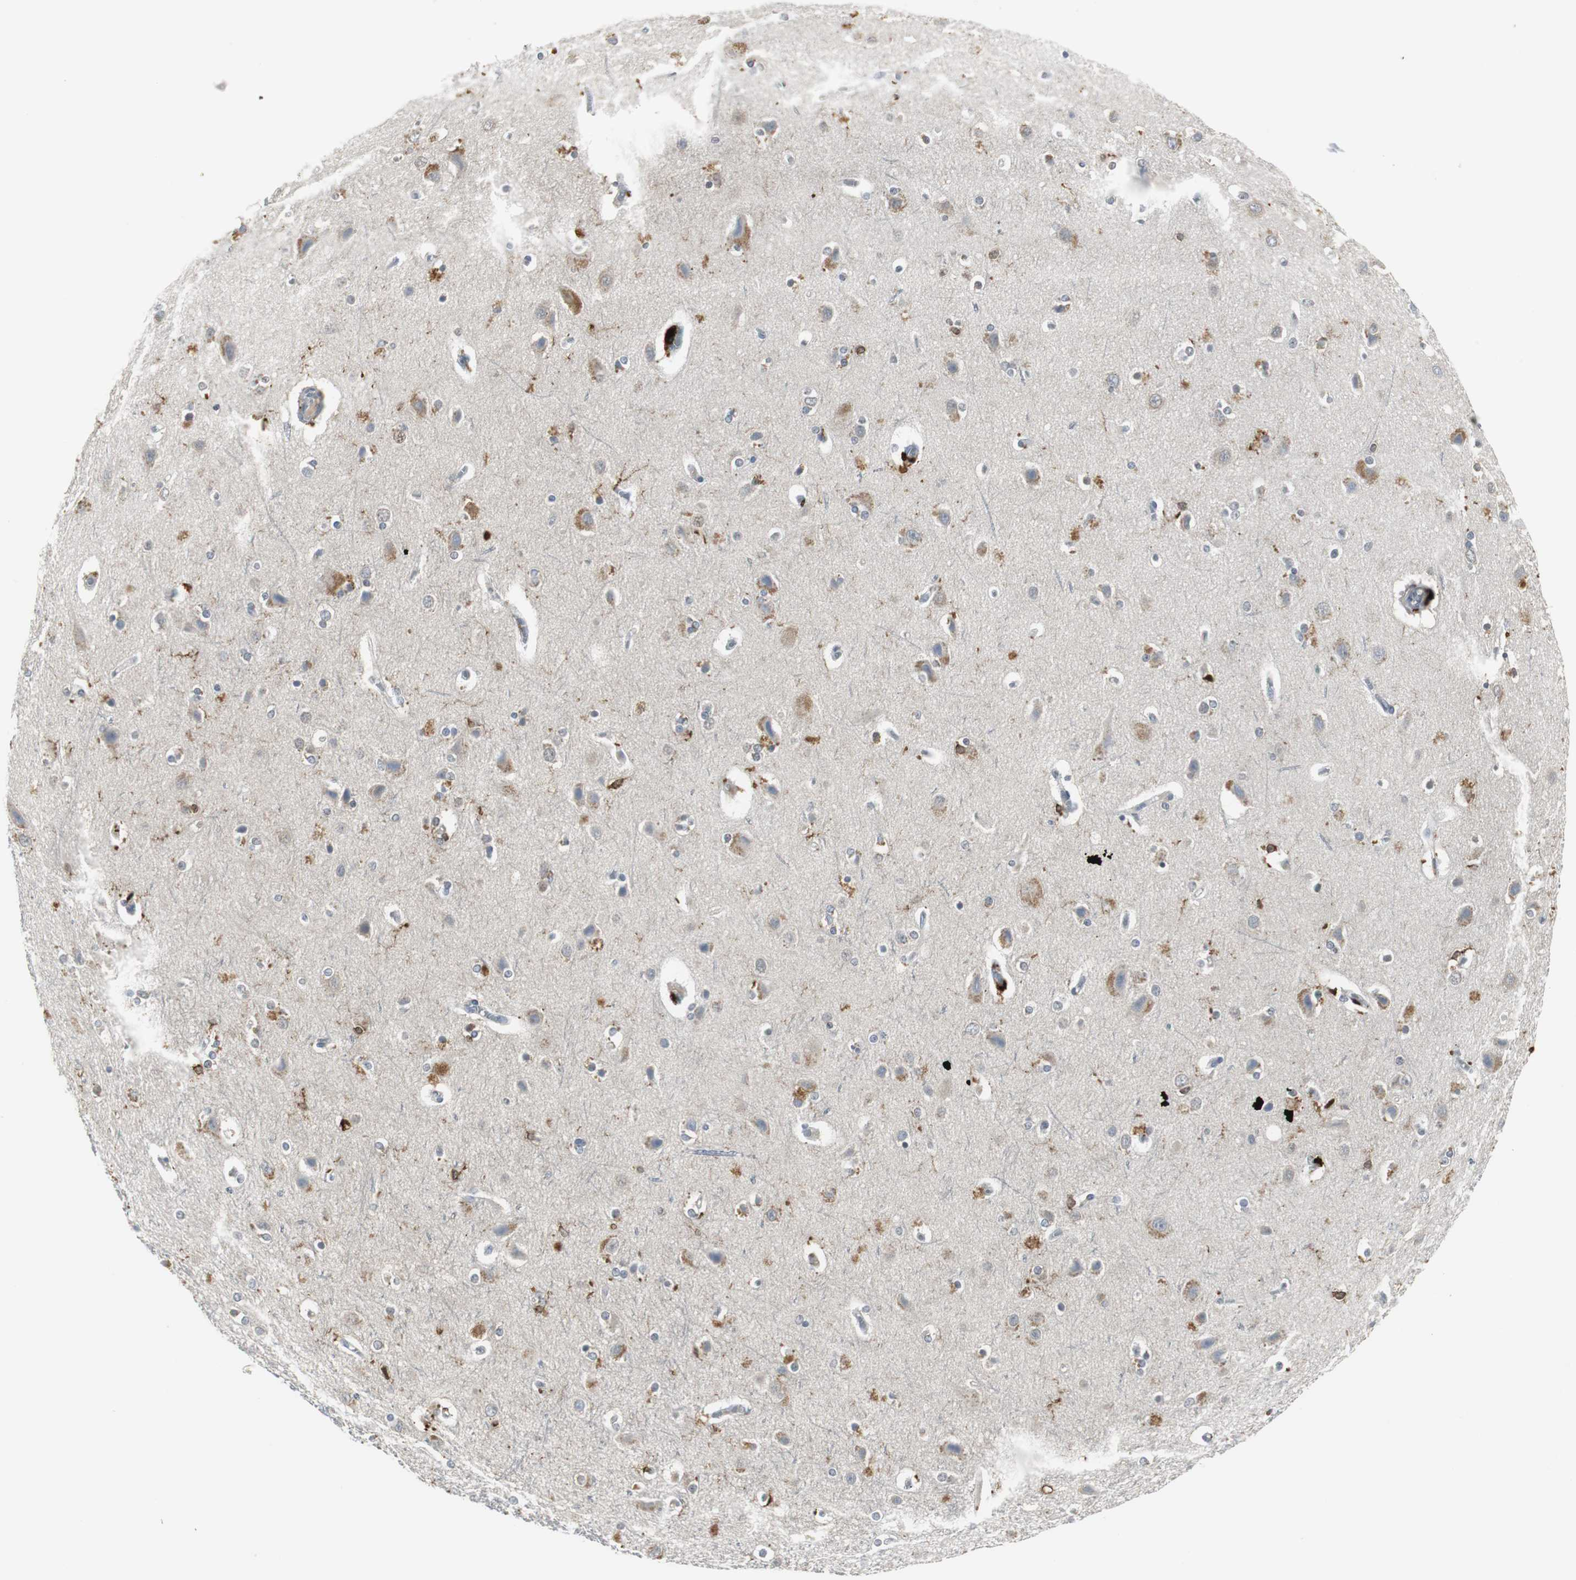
{"staining": {"intensity": "negative", "quantity": "none", "location": "none"}, "tissue": "cerebral cortex", "cell_type": "Endothelial cells", "image_type": "normal", "snomed": [{"axis": "morphology", "description": "Normal tissue, NOS"}, {"axis": "topography", "description": "Cerebral cortex"}], "caption": "Immunohistochemistry (IHC) micrograph of benign cerebral cortex: human cerebral cortex stained with DAB exhibits no significant protein staining in endothelial cells. Brightfield microscopy of immunohistochemistry stained with DAB (3,3'-diaminobenzidine) (brown) and hematoxylin (blue), captured at high magnification.", "gene": "PI15", "patient": {"sex": "female", "age": 54}}